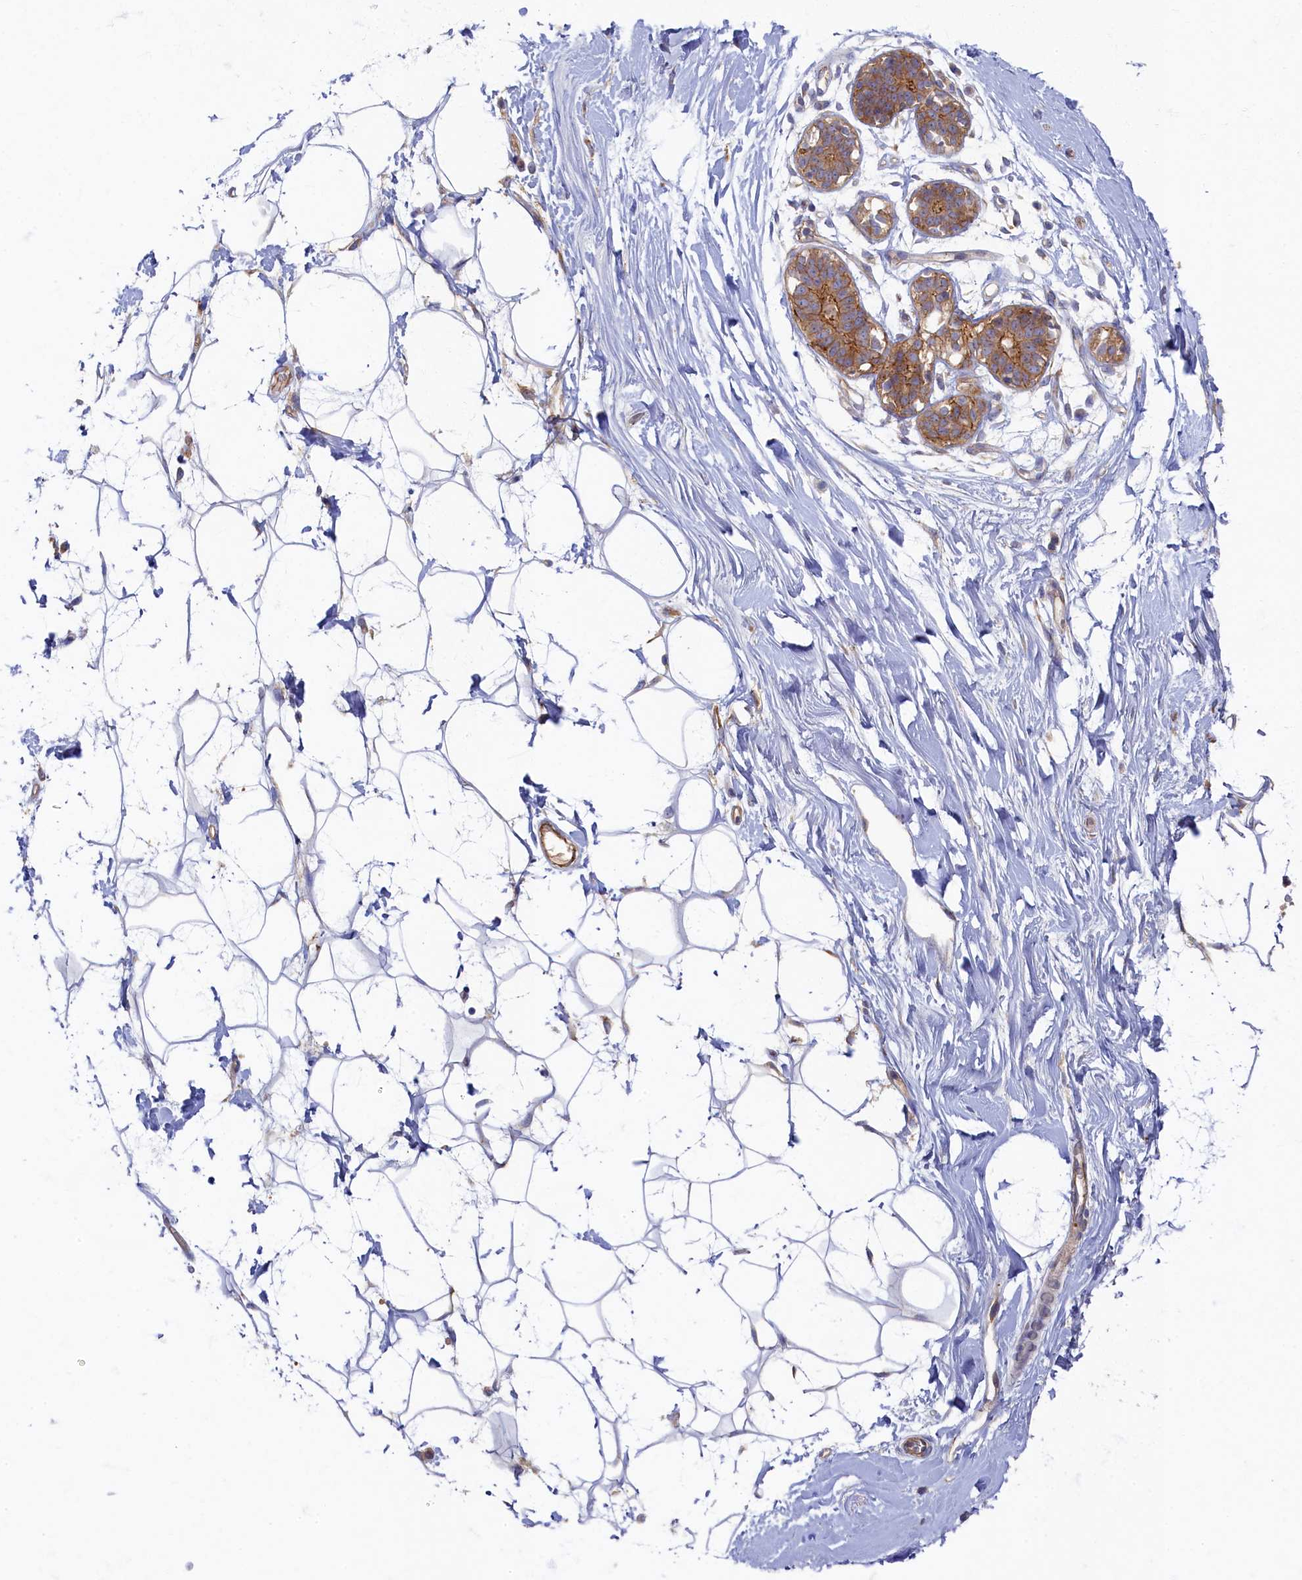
{"staining": {"intensity": "negative", "quantity": "none", "location": "none"}, "tissue": "adipose tissue", "cell_type": "Adipocytes", "image_type": "normal", "snomed": [{"axis": "morphology", "description": "Normal tissue, NOS"}, {"axis": "topography", "description": "Breast"}], "caption": "This is an immunohistochemistry photomicrograph of benign adipose tissue. There is no positivity in adipocytes.", "gene": "PSMG2", "patient": {"sex": "female", "age": 26}}